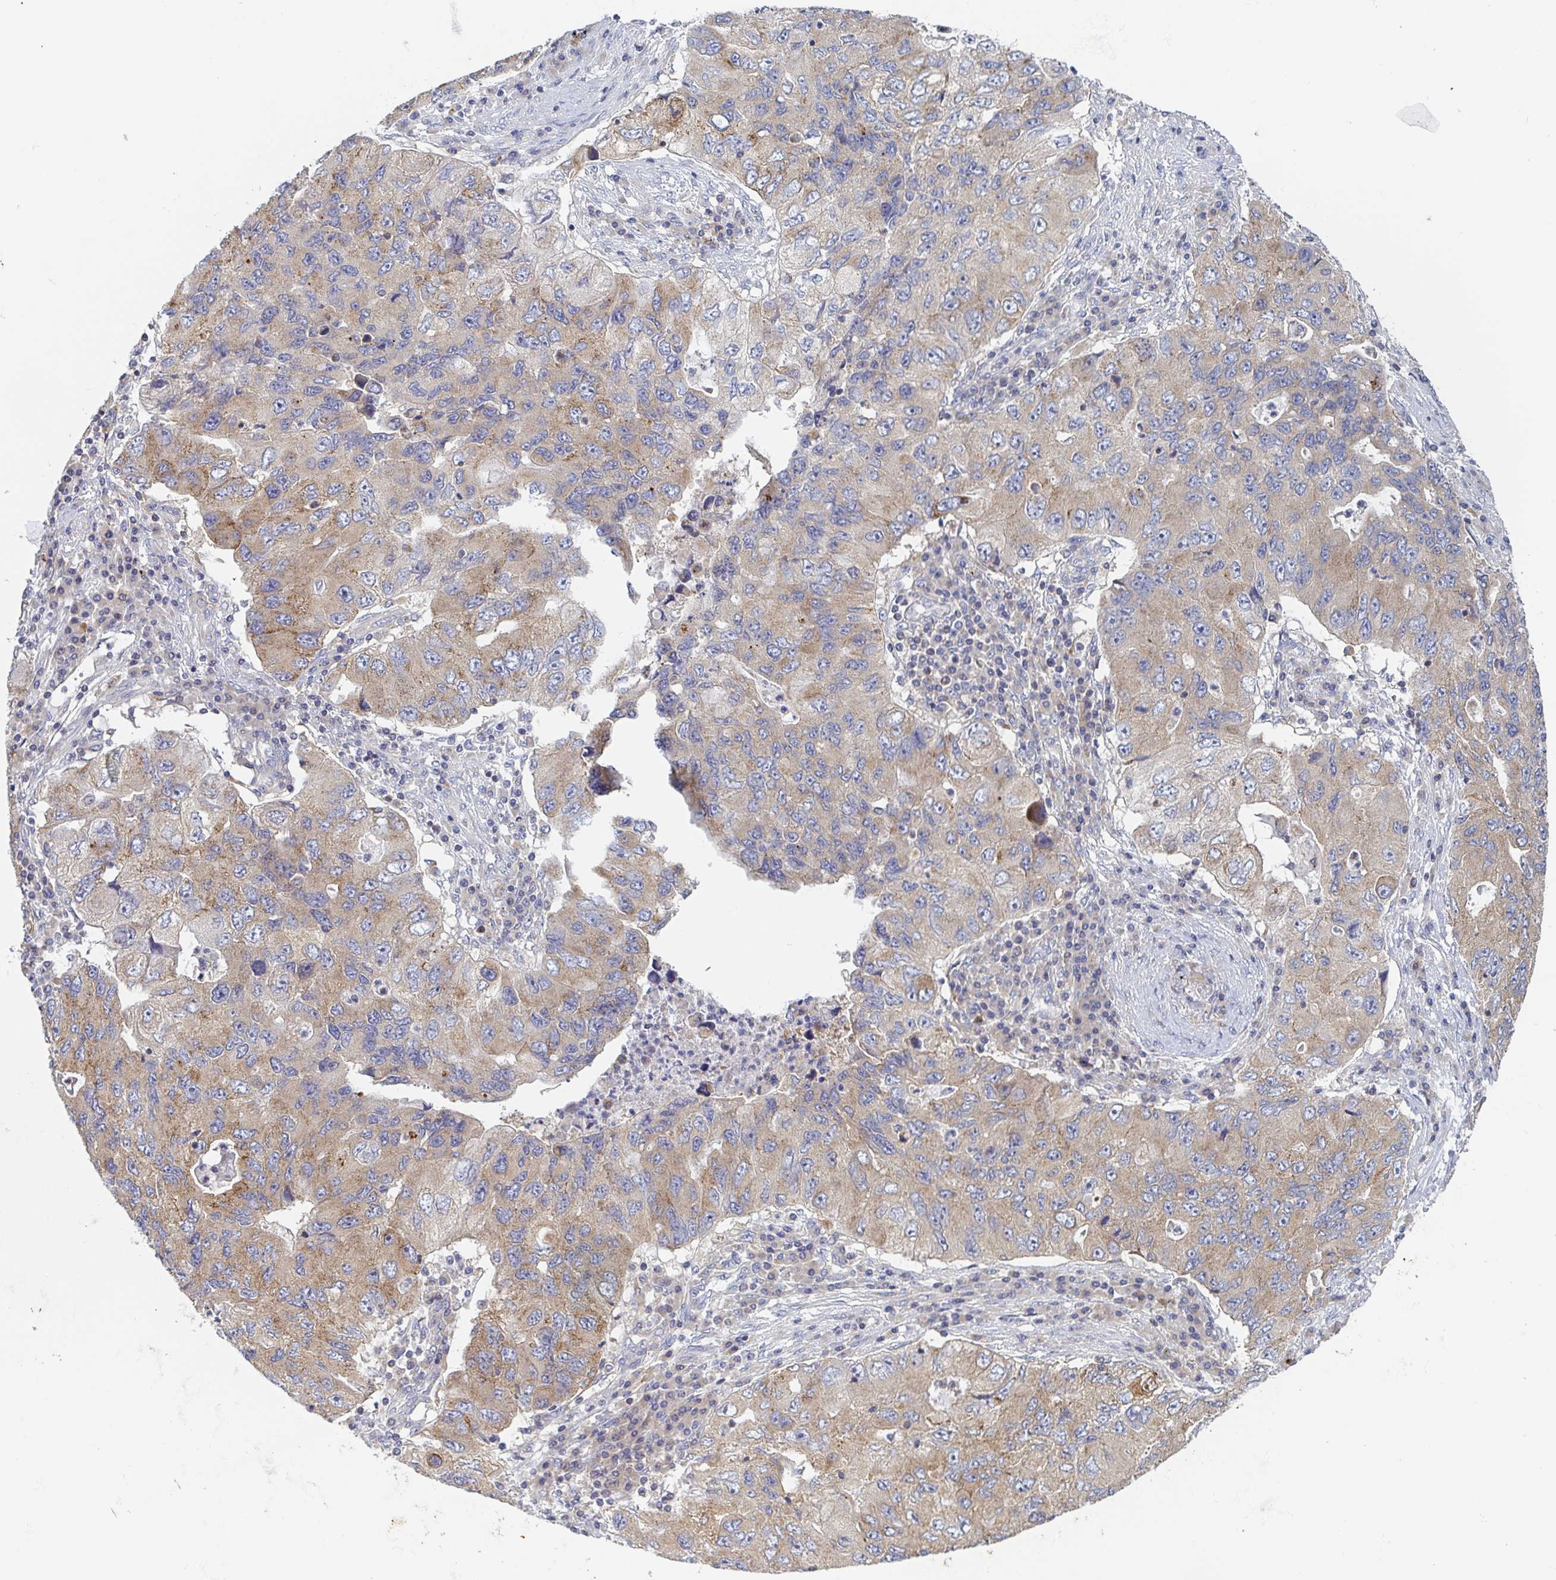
{"staining": {"intensity": "weak", "quantity": "25%-75%", "location": "cytoplasmic/membranous"}, "tissue": "lung cancer", "cell_type": "Tumor cells", "image_type": "cancer", "snomed": [{"axis": "morphology", "description": "Adenocarcinoma, NOS"}, {"axis": "morphology", "description": "Adenocarcinoma, metastatic, NOS"}, {"axis": "topography", "description": "Lymph node"}, {"axis": "topography", "description": "Lung"}], "caption": "Human metastatic adenocarcinoma (lung) stained with a protein marker demonstrates weak staining in tumor cells.", "gene": "TUFT1", "patient": {"sex": "female", "age": 54}}